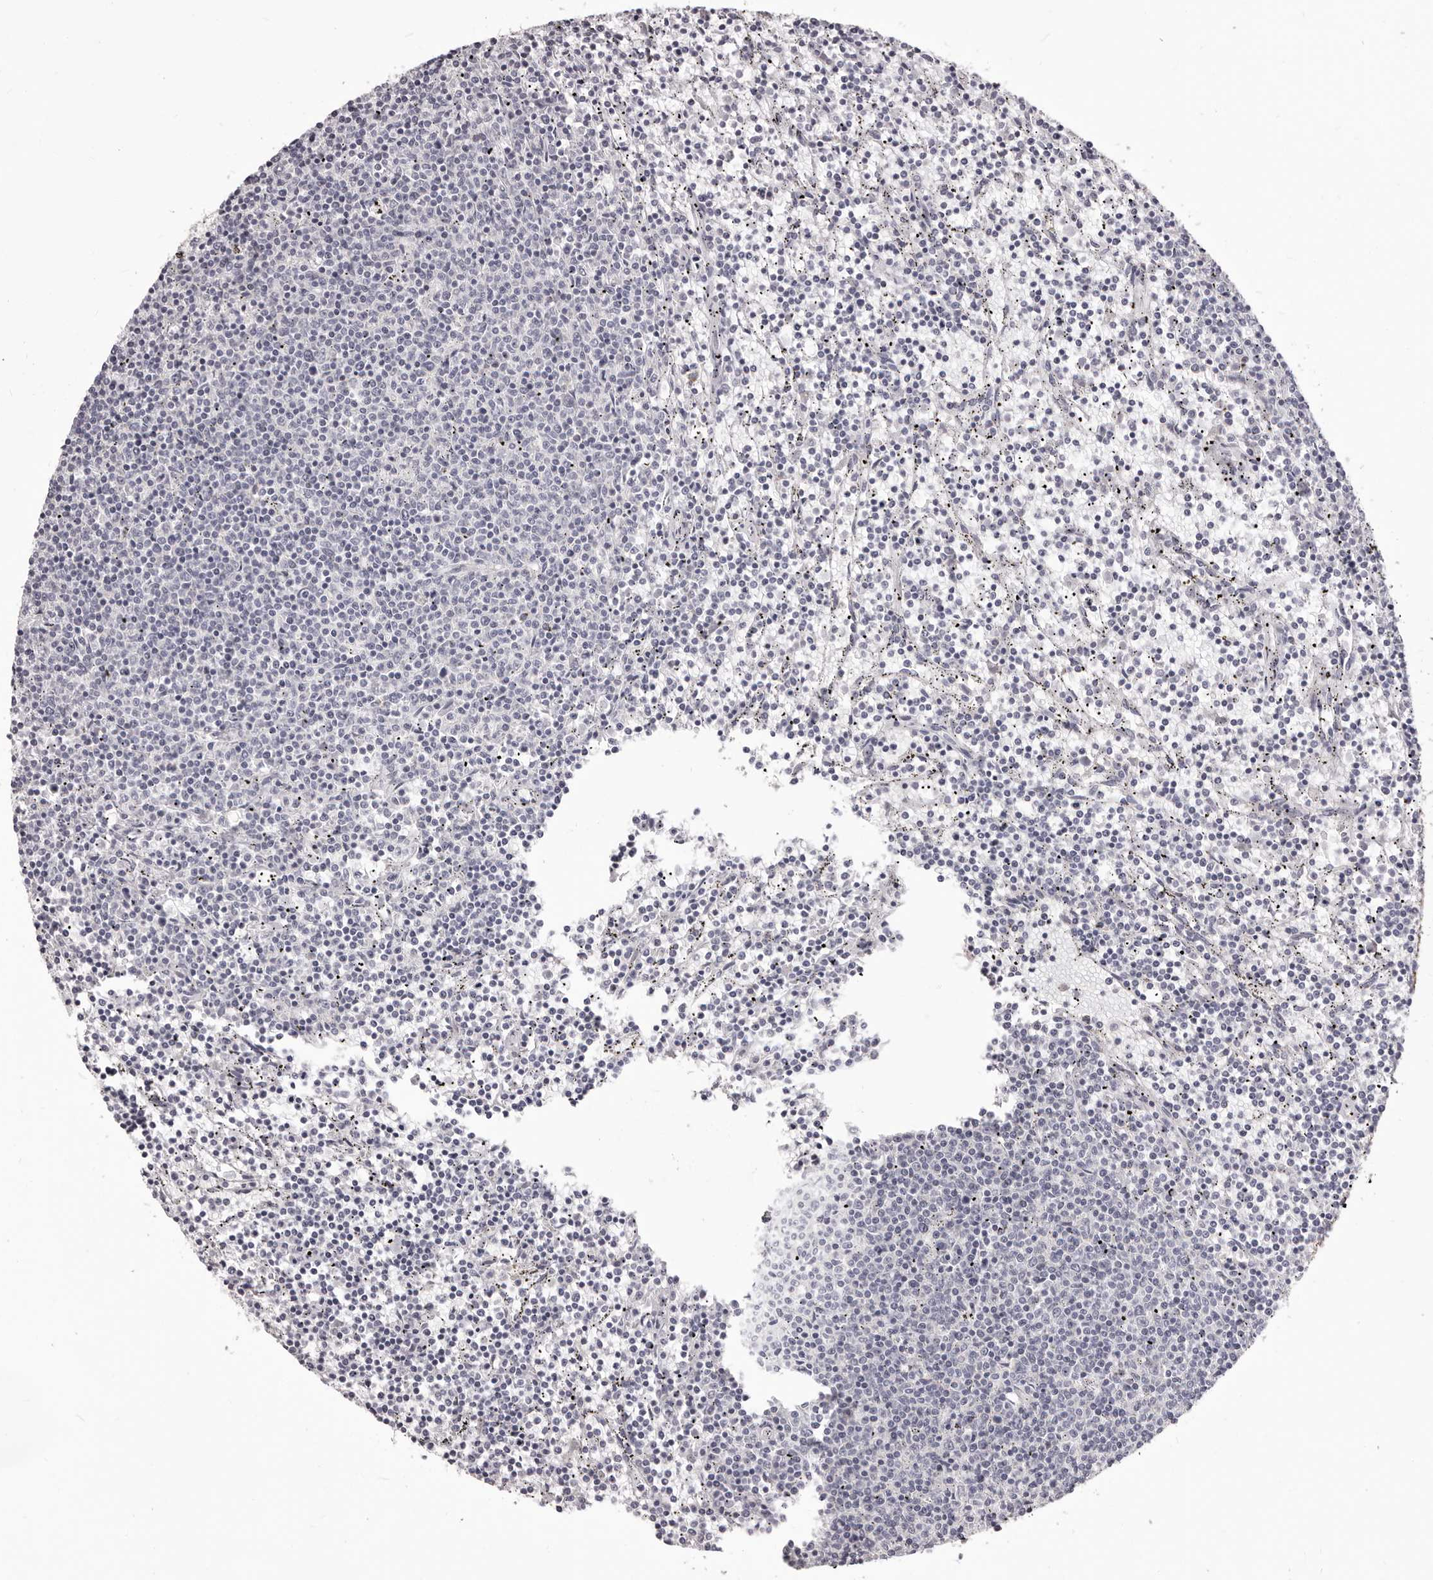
{"staining": {"intensity": "negative", "quantity": "none", "location": "none"}, "tissue": "lymphoma", "cell_type": "Tumor cells", "image_type": "cancer", "snomed": [{"axis": "morphology", "description": "Malignant lymphoma, non-Hodgkin's type, Low grade"}, {"axis": "topography", "description": "Spleen"}], "caption": "Lymphoma was stained to show a protein in brown. There is no significant positivity in tumor cells.", "gene": "PRMT2", "patient": {"sex": "female", "age": 50}}